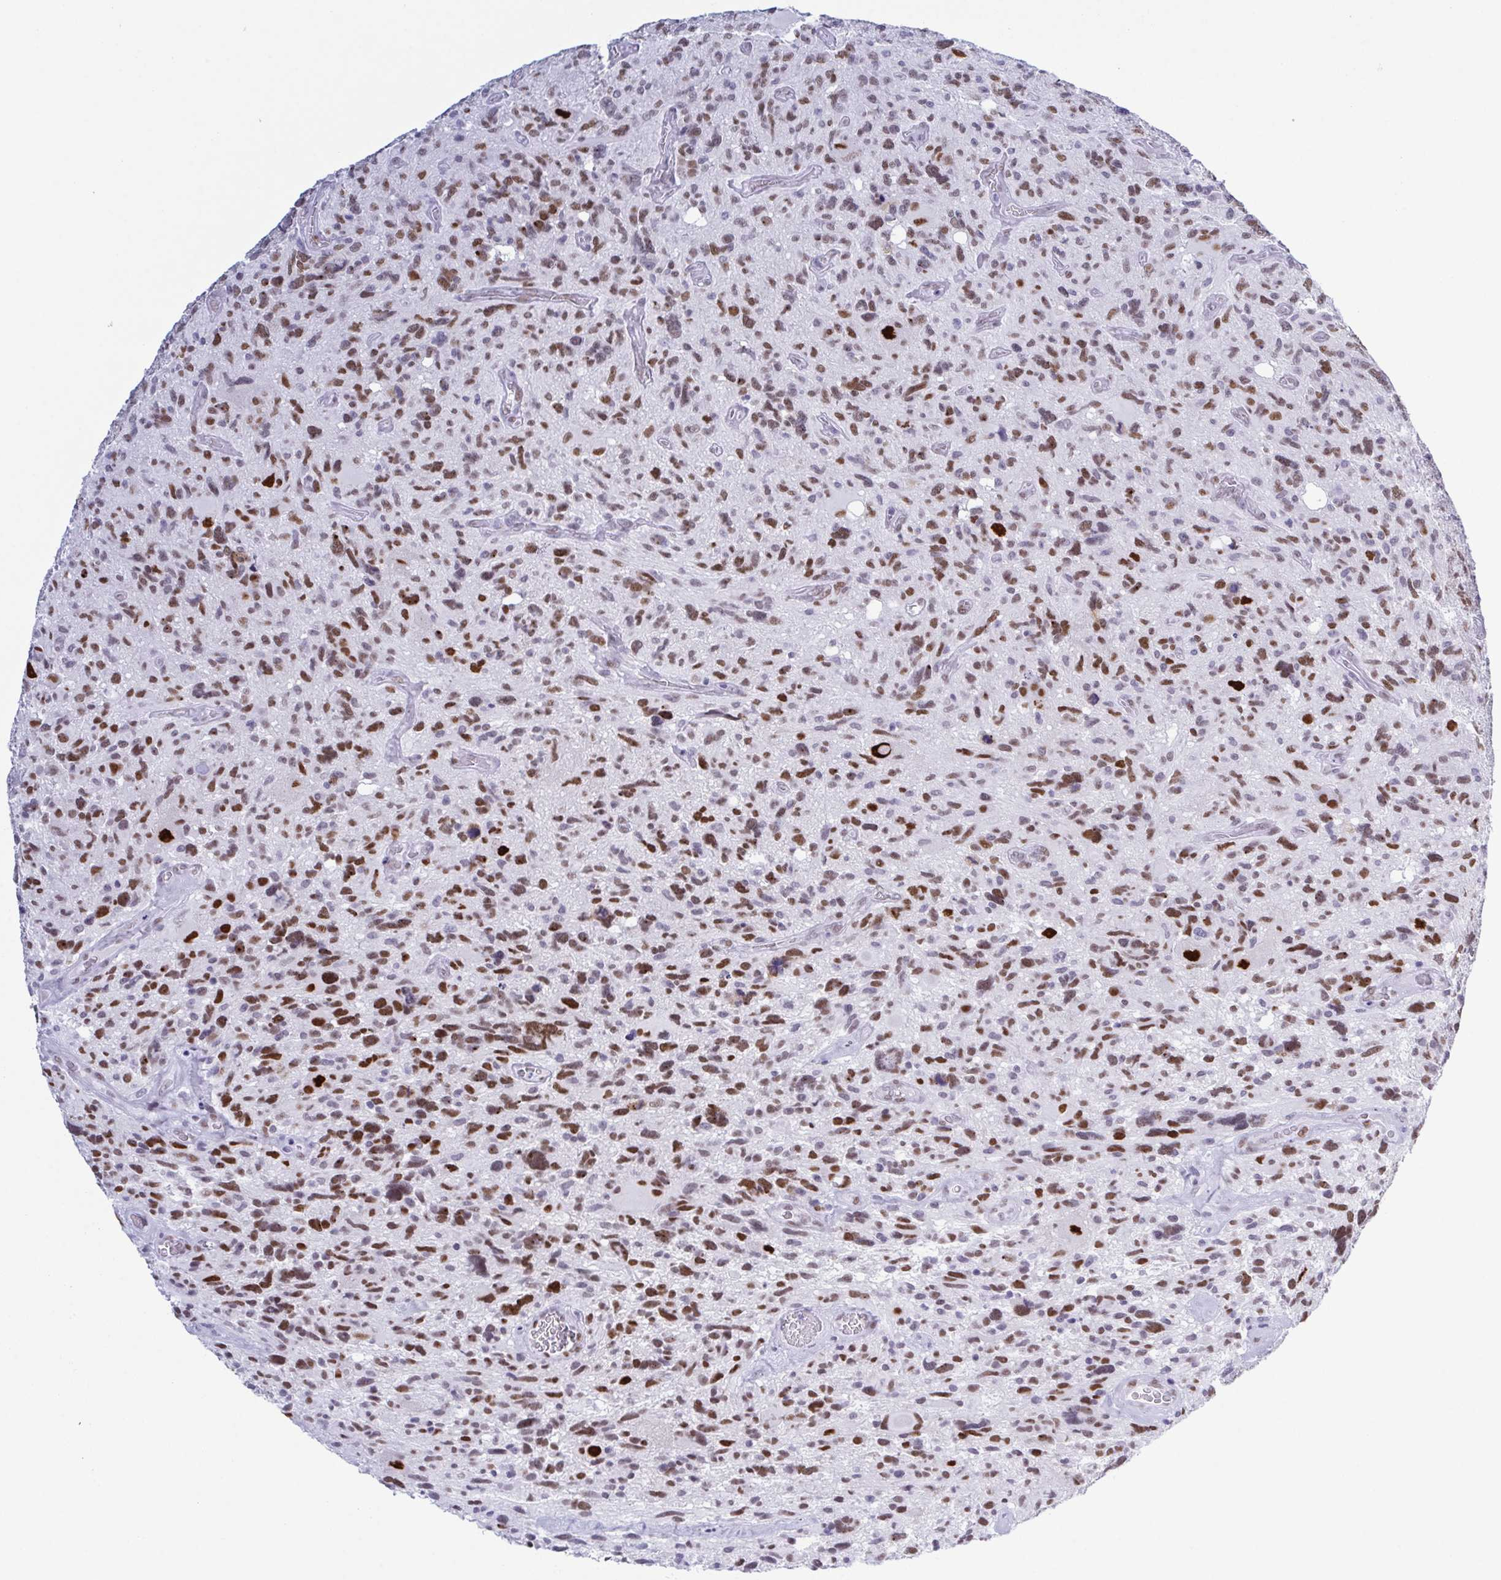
{"staining": {"intensity": "moderate", "quantity": ">75%", "location": "nuclear"}, "tissue": "glioma", "cell_type": "Tumor cells", "image_type": "cancer", "snomed": [{"axis": "morphology", "description": "Glioma, malignant, High grade"}, {"axis": "topography", "description": "Brain"}], "caption": "This photomicrograph displays malignant glioma (high-grade) stained with immunohistochemistry to label a protein in brown. The nuclear of tumor cells show moderate positivity for the protein. Nuclei are counter-stained blue.", "gene": "SUGP2", "patient": {"sex": "male", "age": 49}}